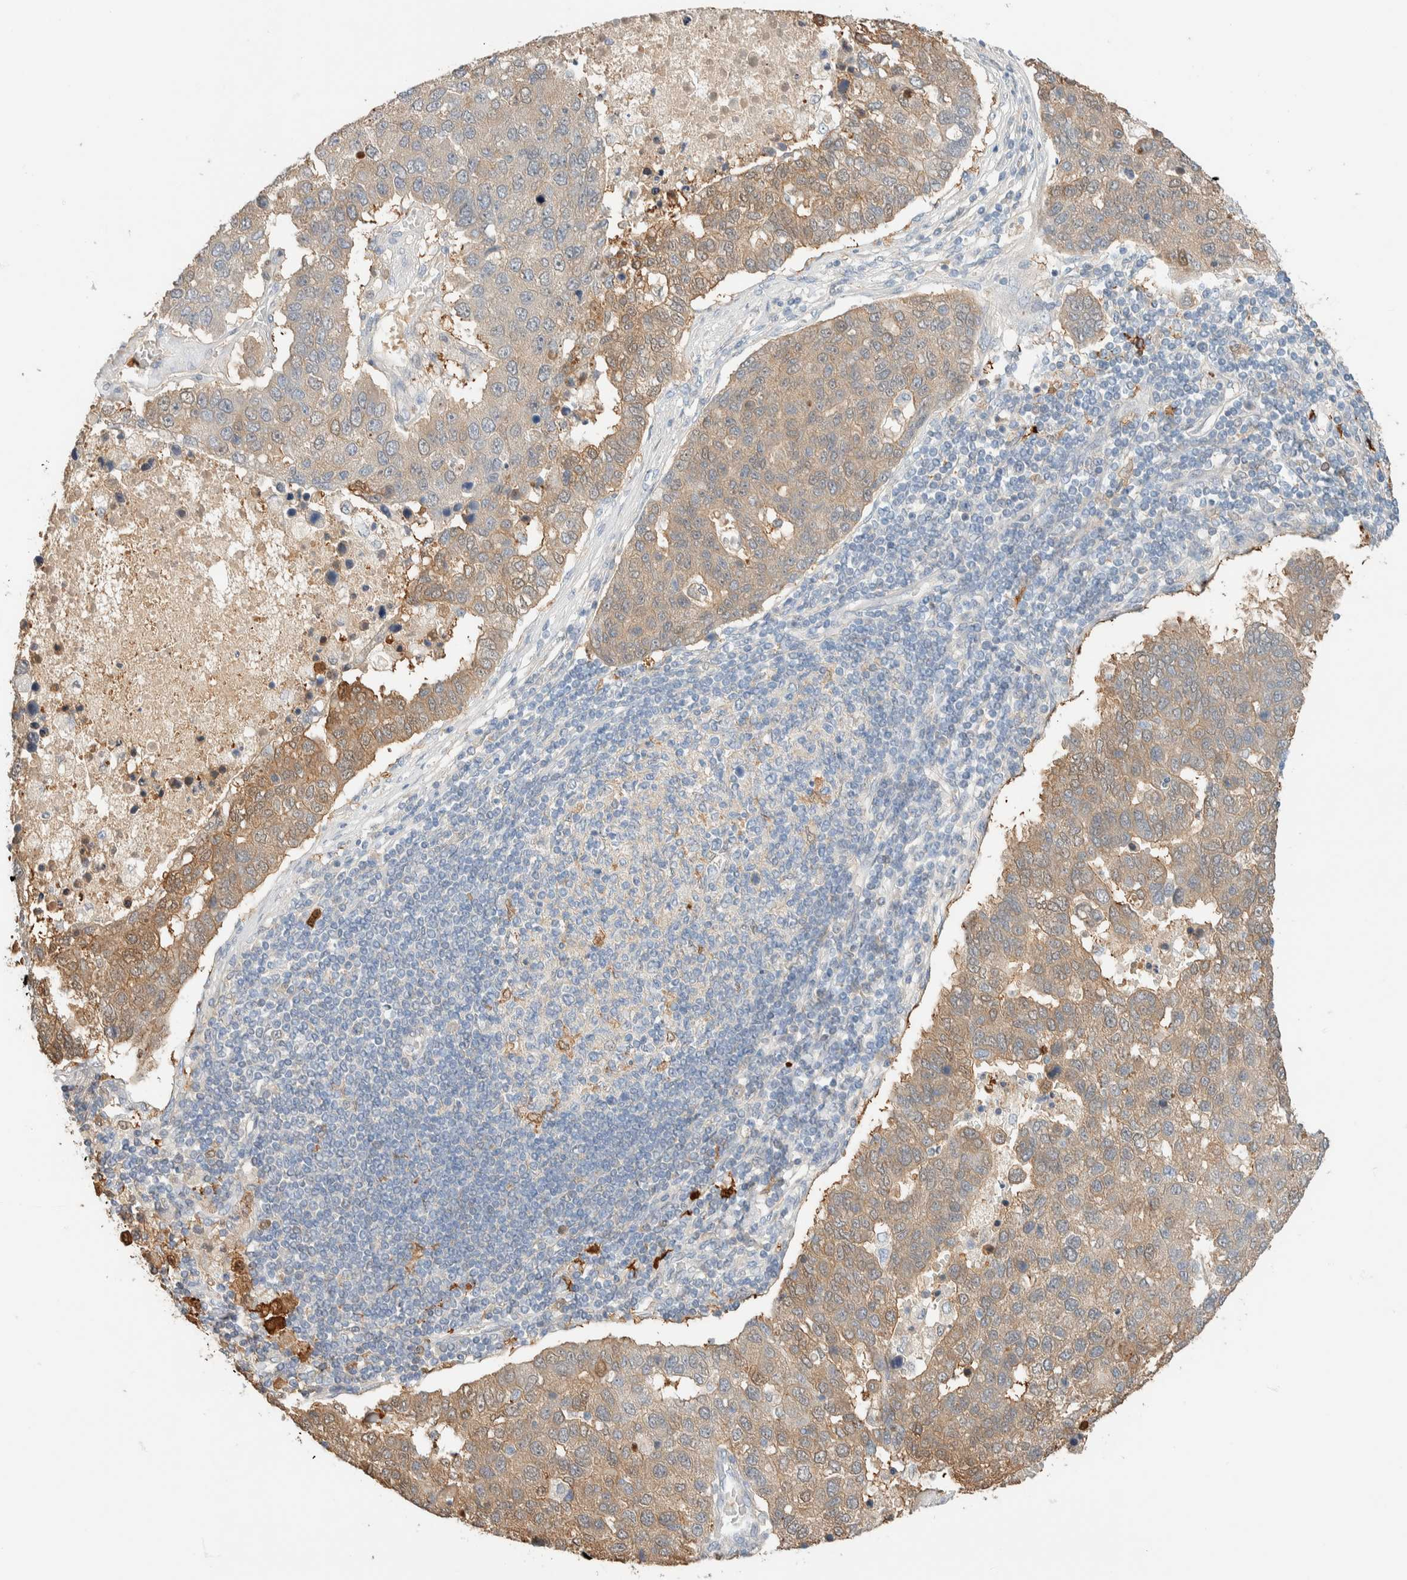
{"staining": {"intensity": "weak", "quantity": ">75%", "location": "cytoplasmic/membranous"}, "tissue": "pancreatic cancer", "cell_type": "Tumor cells", "image_type": "cancer", "snomed": [{"axis": "morphology", "description": "Adenocarcinoma, NOS"}, {"axis": "topography", "description": "Pancreas"}], "caption": "Immunohistochemical staining of pancreatic cancer (adenocarcinoma) reveals low levels of weak cytoplasmic/membranous protein expression in approximately >75% of tumor cells.", "gene": "SETD4", "patient": {"sex": "female", "age": 61}}